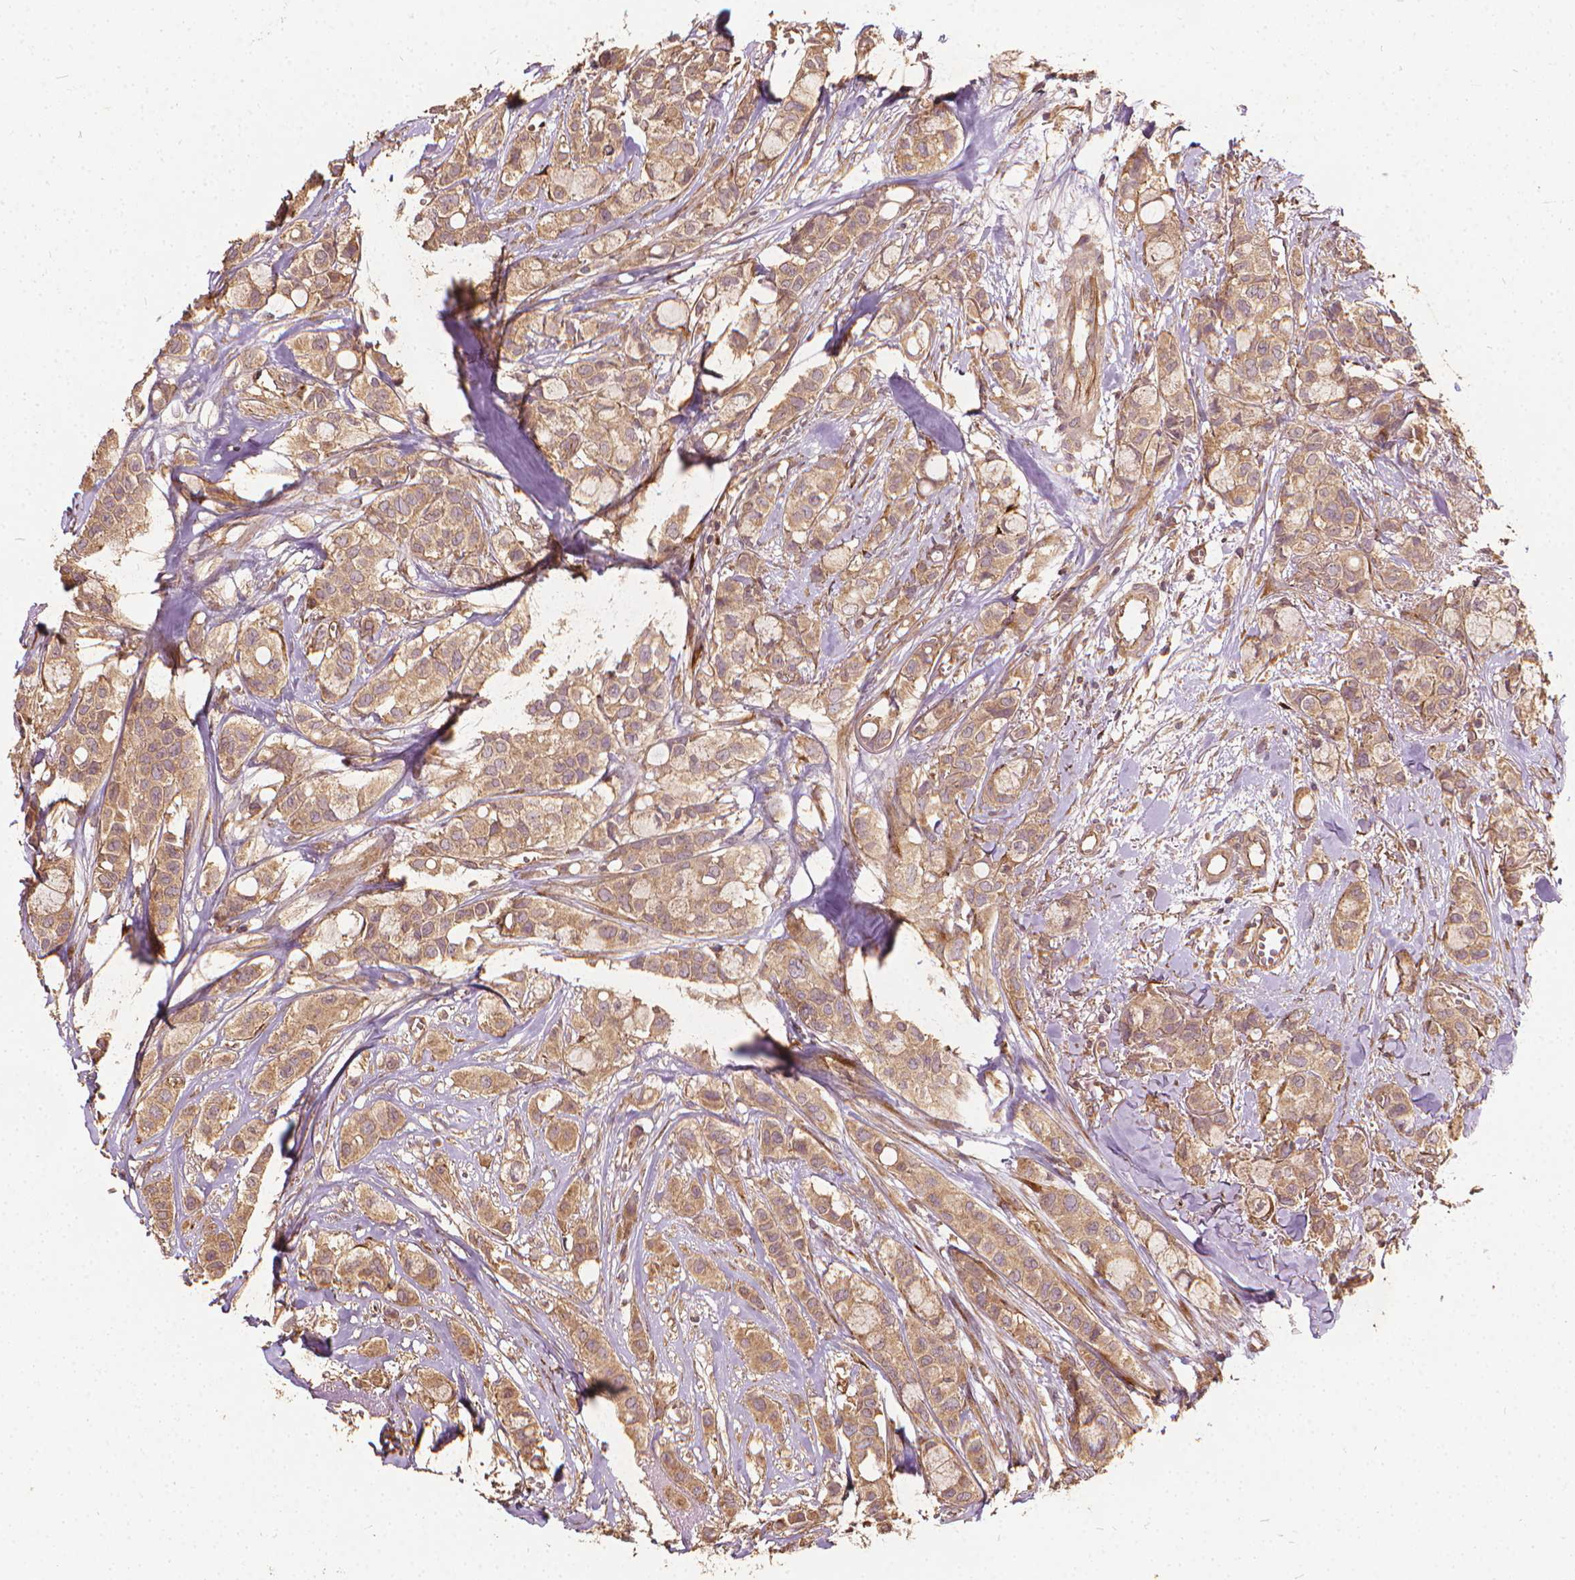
{"staining": {"intensity": "moderate", "quantity": ">75%", "location": "cytoplasmic/membranous"}, "tissue": "breast cancer", "cell_type": "Tumor cells", "image_type": "cancer", "snomed": [{"axis": "morphology", "description": "Duct carcinoma"}, {"axis": "topography", "description": "Breast"}], "caption": "Tumor cells demonstrate moderate cytoplasmic/membranous expression in approximately >75% of cells in breast infiltrating ductal carcinoma.", "gene": "UBXN2A", "patient": {"sex": "female", "age": 85}}